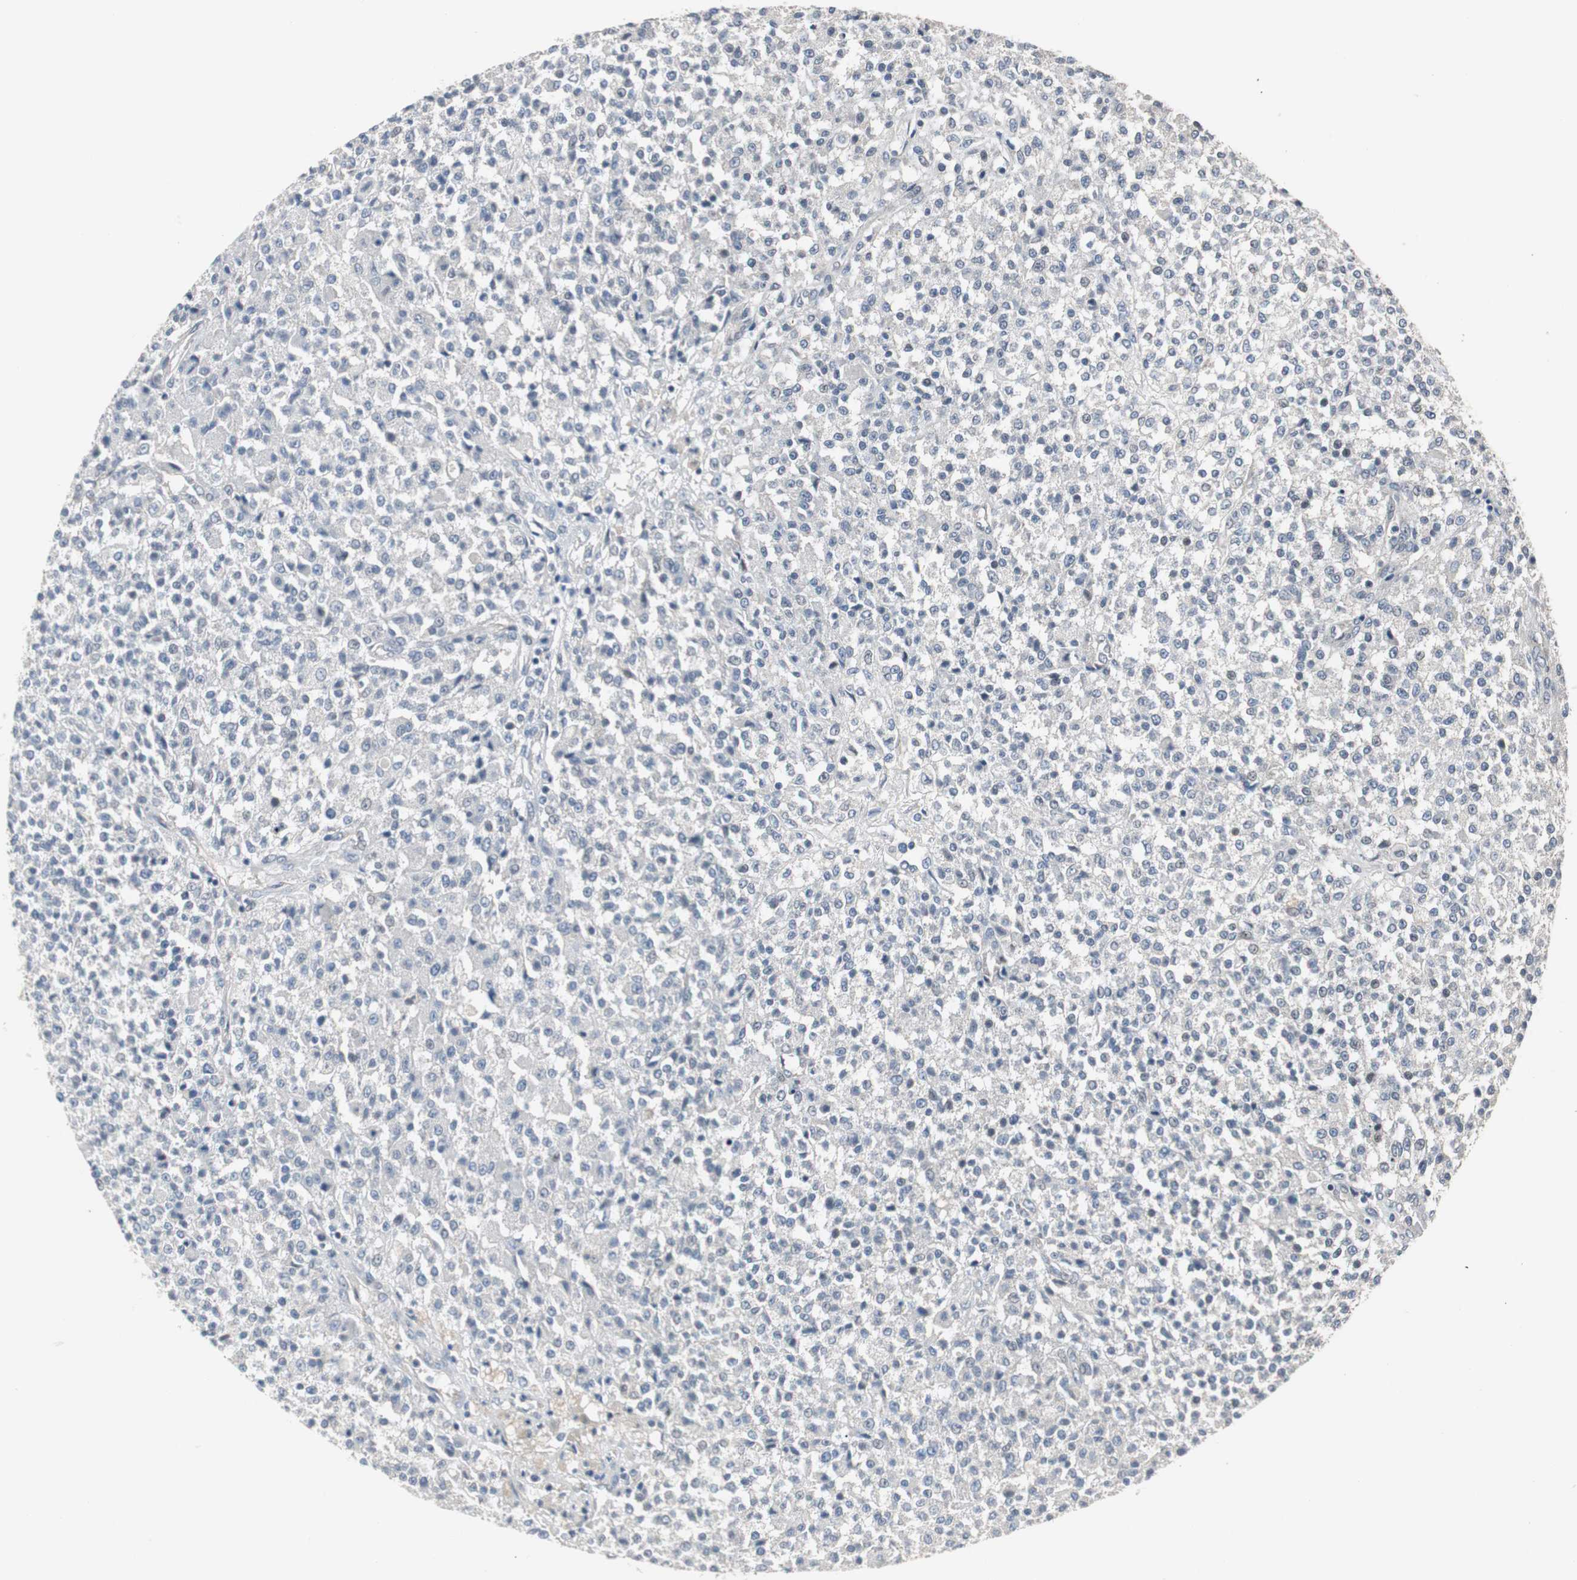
{"staining": {"intensity": "weak", "quantity": "25%-75%", "location": "cytoplasmic/membranous"}, "tissue": "testis cancer", "cell_type": "Tumor cells", "image_type": "cancer", "snomed": [{"axis": "morphology", "description": "Seminoma, NOS"}, {"axis": "topography", "description": "Testis"}], "caption": "Immunohistochemical staining of human testis cancer (seminoma) demonstrates low levels of weak cytoplasmic/membranous protein positivity in approximately 25%-75% of tumor cells.", "gene": "ZMPSTE24", "patient": {"sex": "male", "age": 59}}